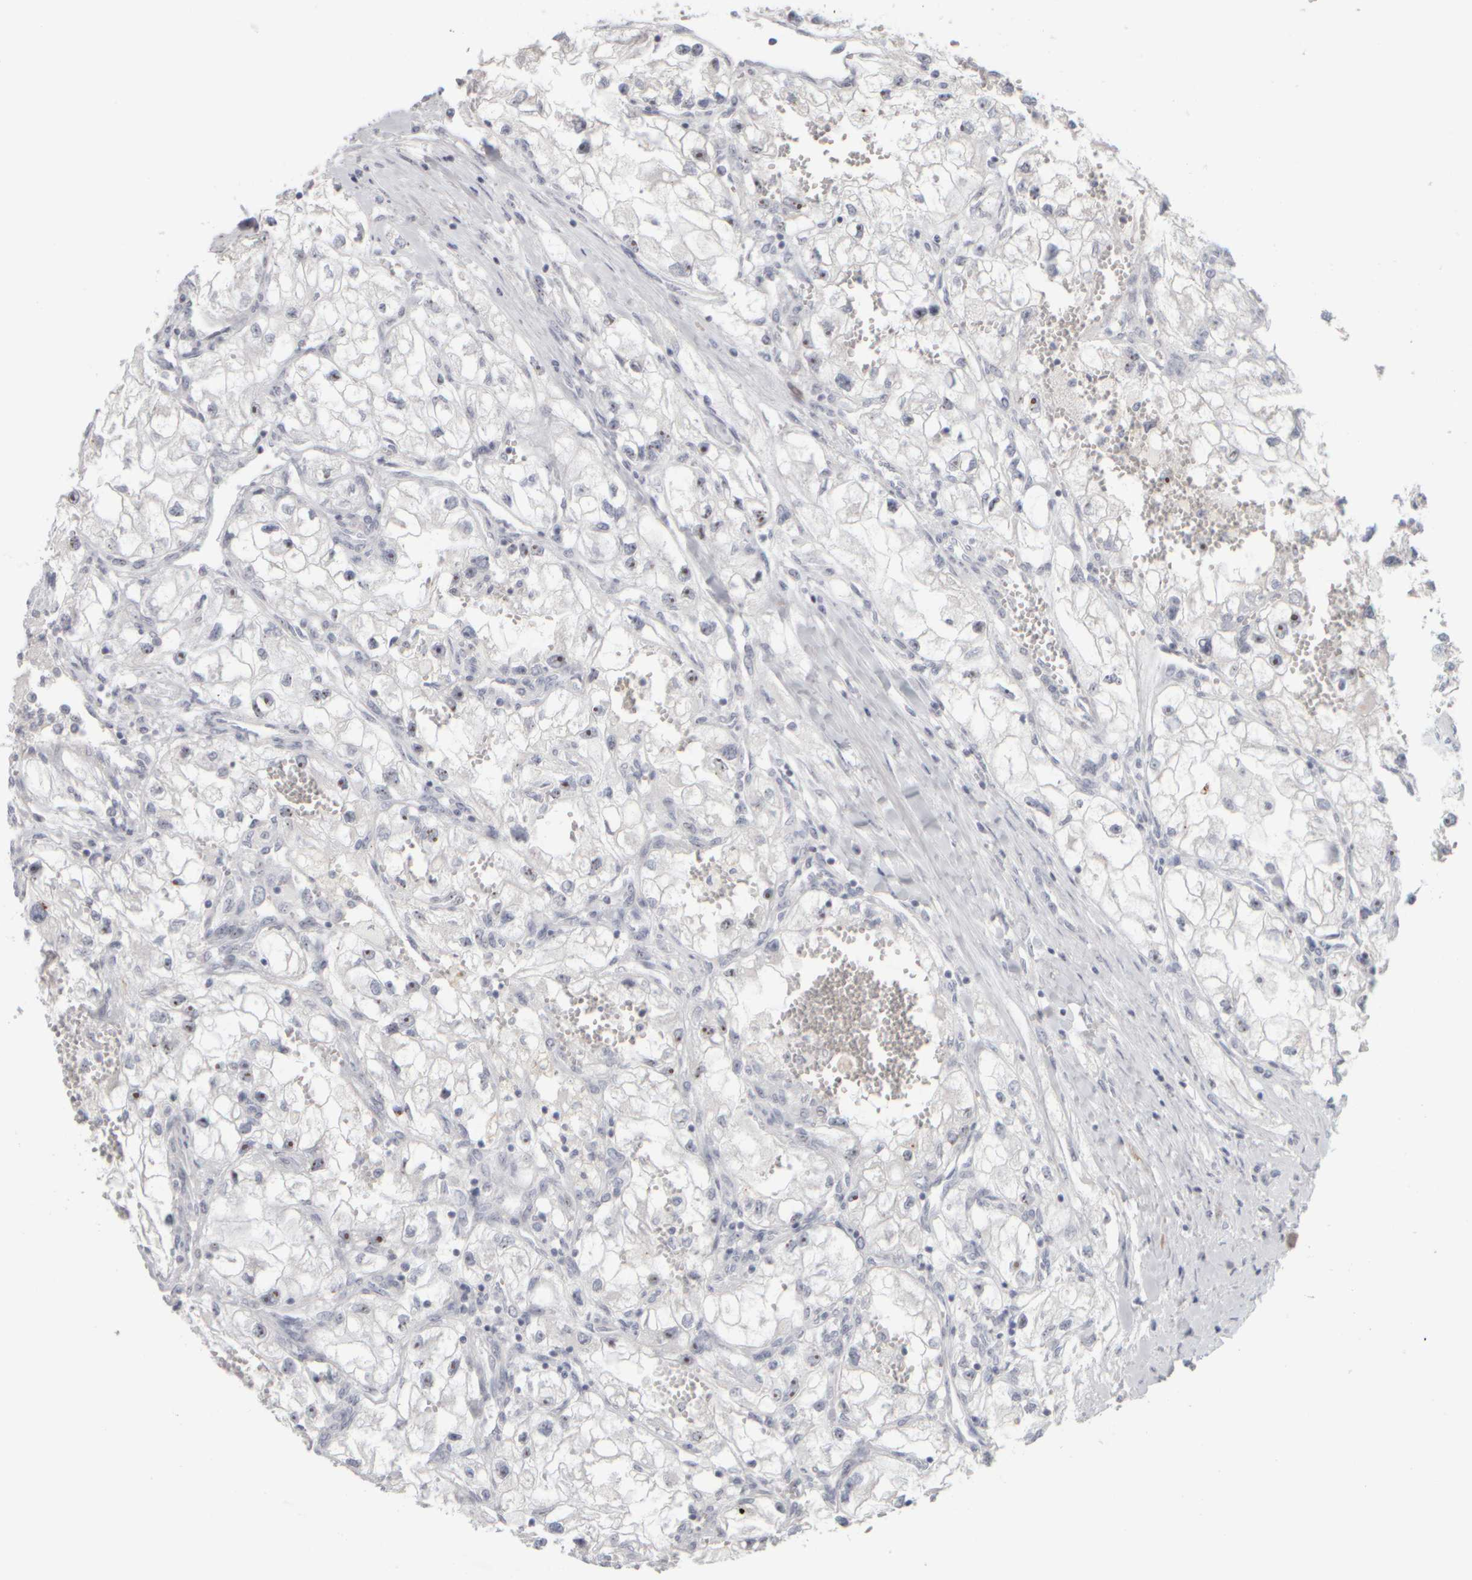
{"staining": {"intensity": "moderate", "quantity": "<25%", "location": "nuclear"}, "tissue": "renal cancer", "cell_type": "Tumor cells", "image_type": "cancer", "snomed": [{"axis": "morphology", "description": "Adenocarcinoma, NOS"}, {"axis": "topography", "description": "Kidney"}], "caption": "Human adenocarcinoma (renal) stained with a brown dye displays moderate nuclear positive positivity in about <25% of tumor cells.", "gene": "DCXR", "patient": {"sex": "female", "age": 70}}